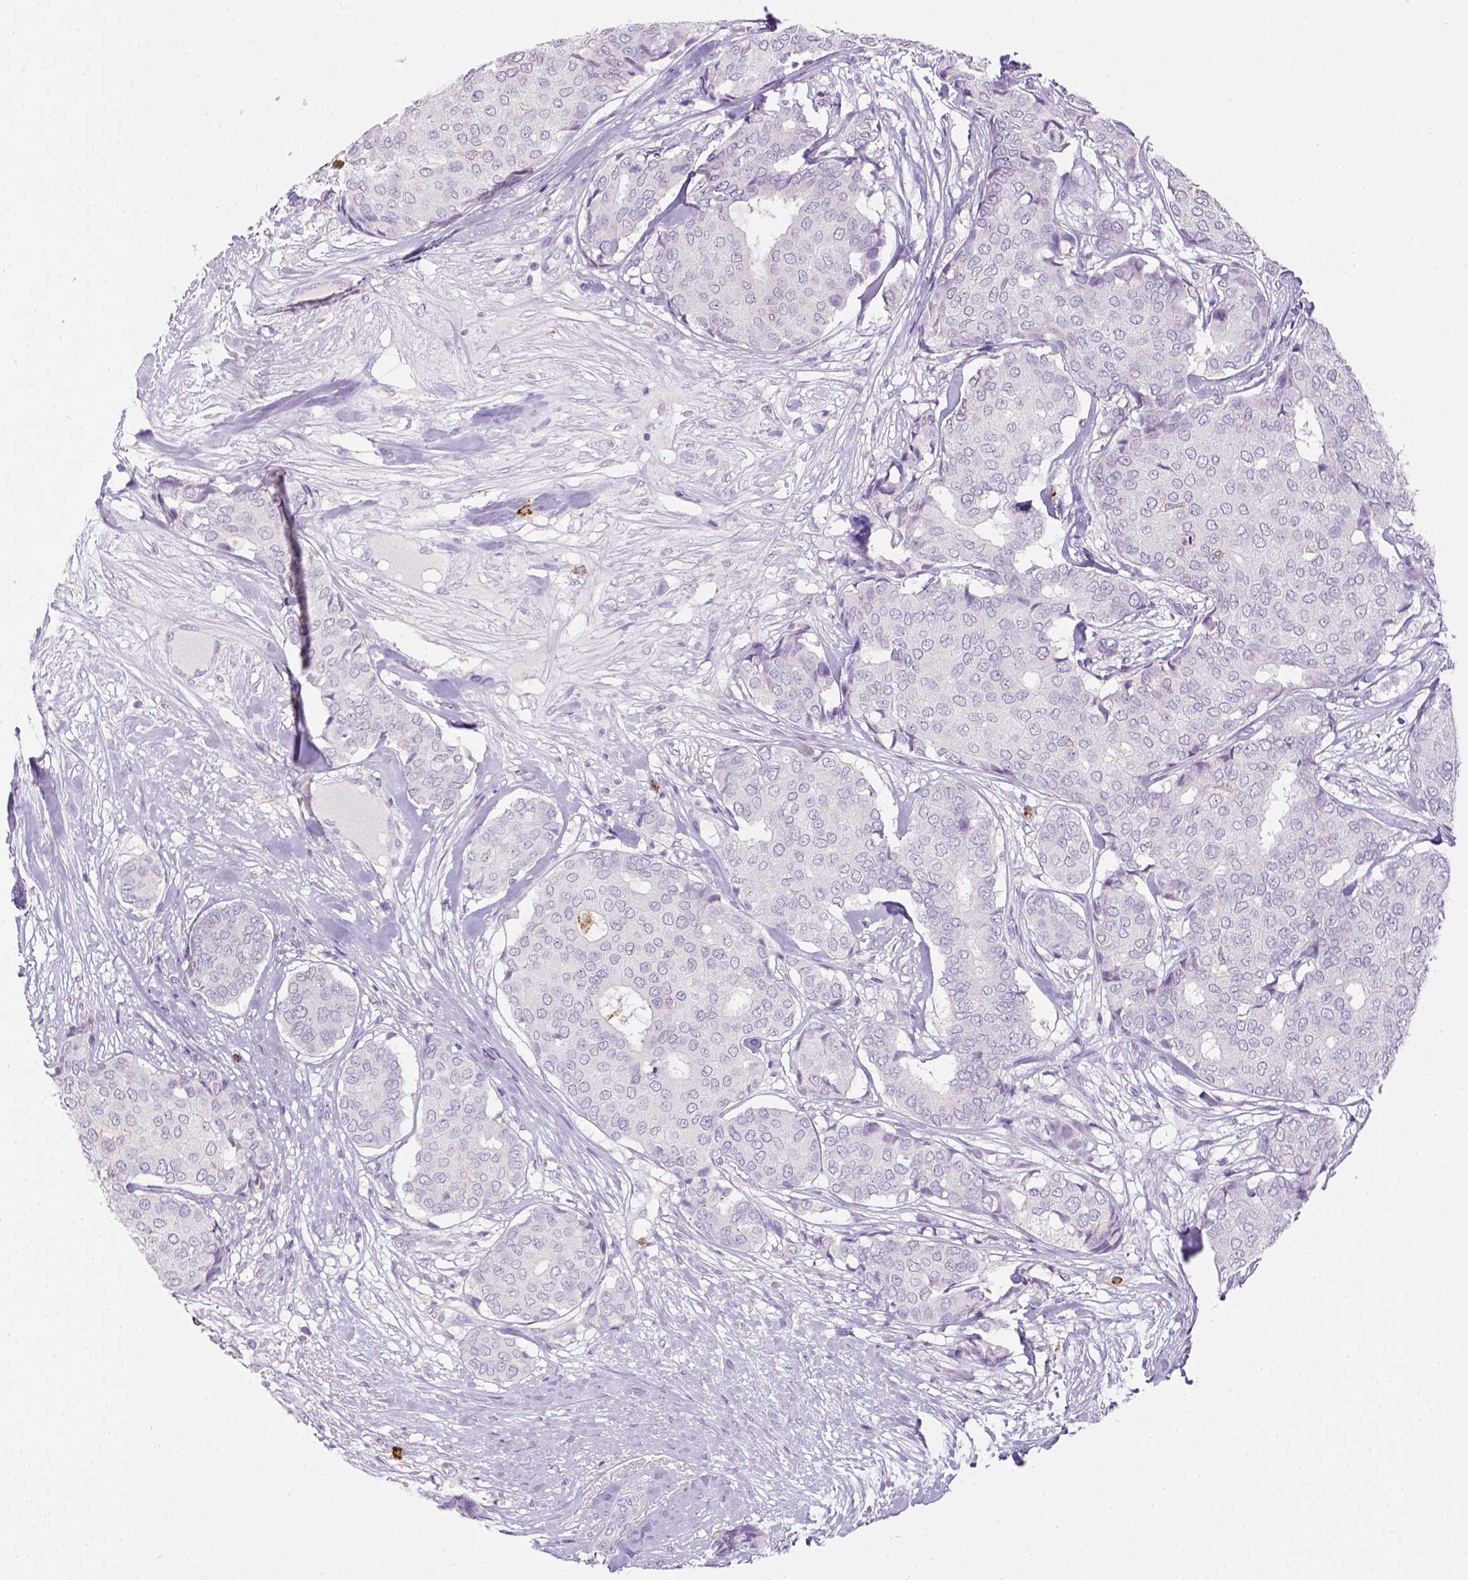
{"staining": {"intensity": "negative", "quantity": "none", "location": "none"}, "tissue": "breast cancer", "cell_type": "Tumor cells", "image_type": "cancer", "snomed": [{"axis": "morphology", "description": "Duct carcinoma"}, {"axis": "topography", "description": "Breast"}], "caption": "A high-resolution image shows immunohistochemistry staining of invasive ductal carcinoma (breast), which demonstrates no significant expression in tumor cells. Nuclei are stained in blue.", "gene": "ITGAM", "patient": {"sex": "female", "age": 75}}